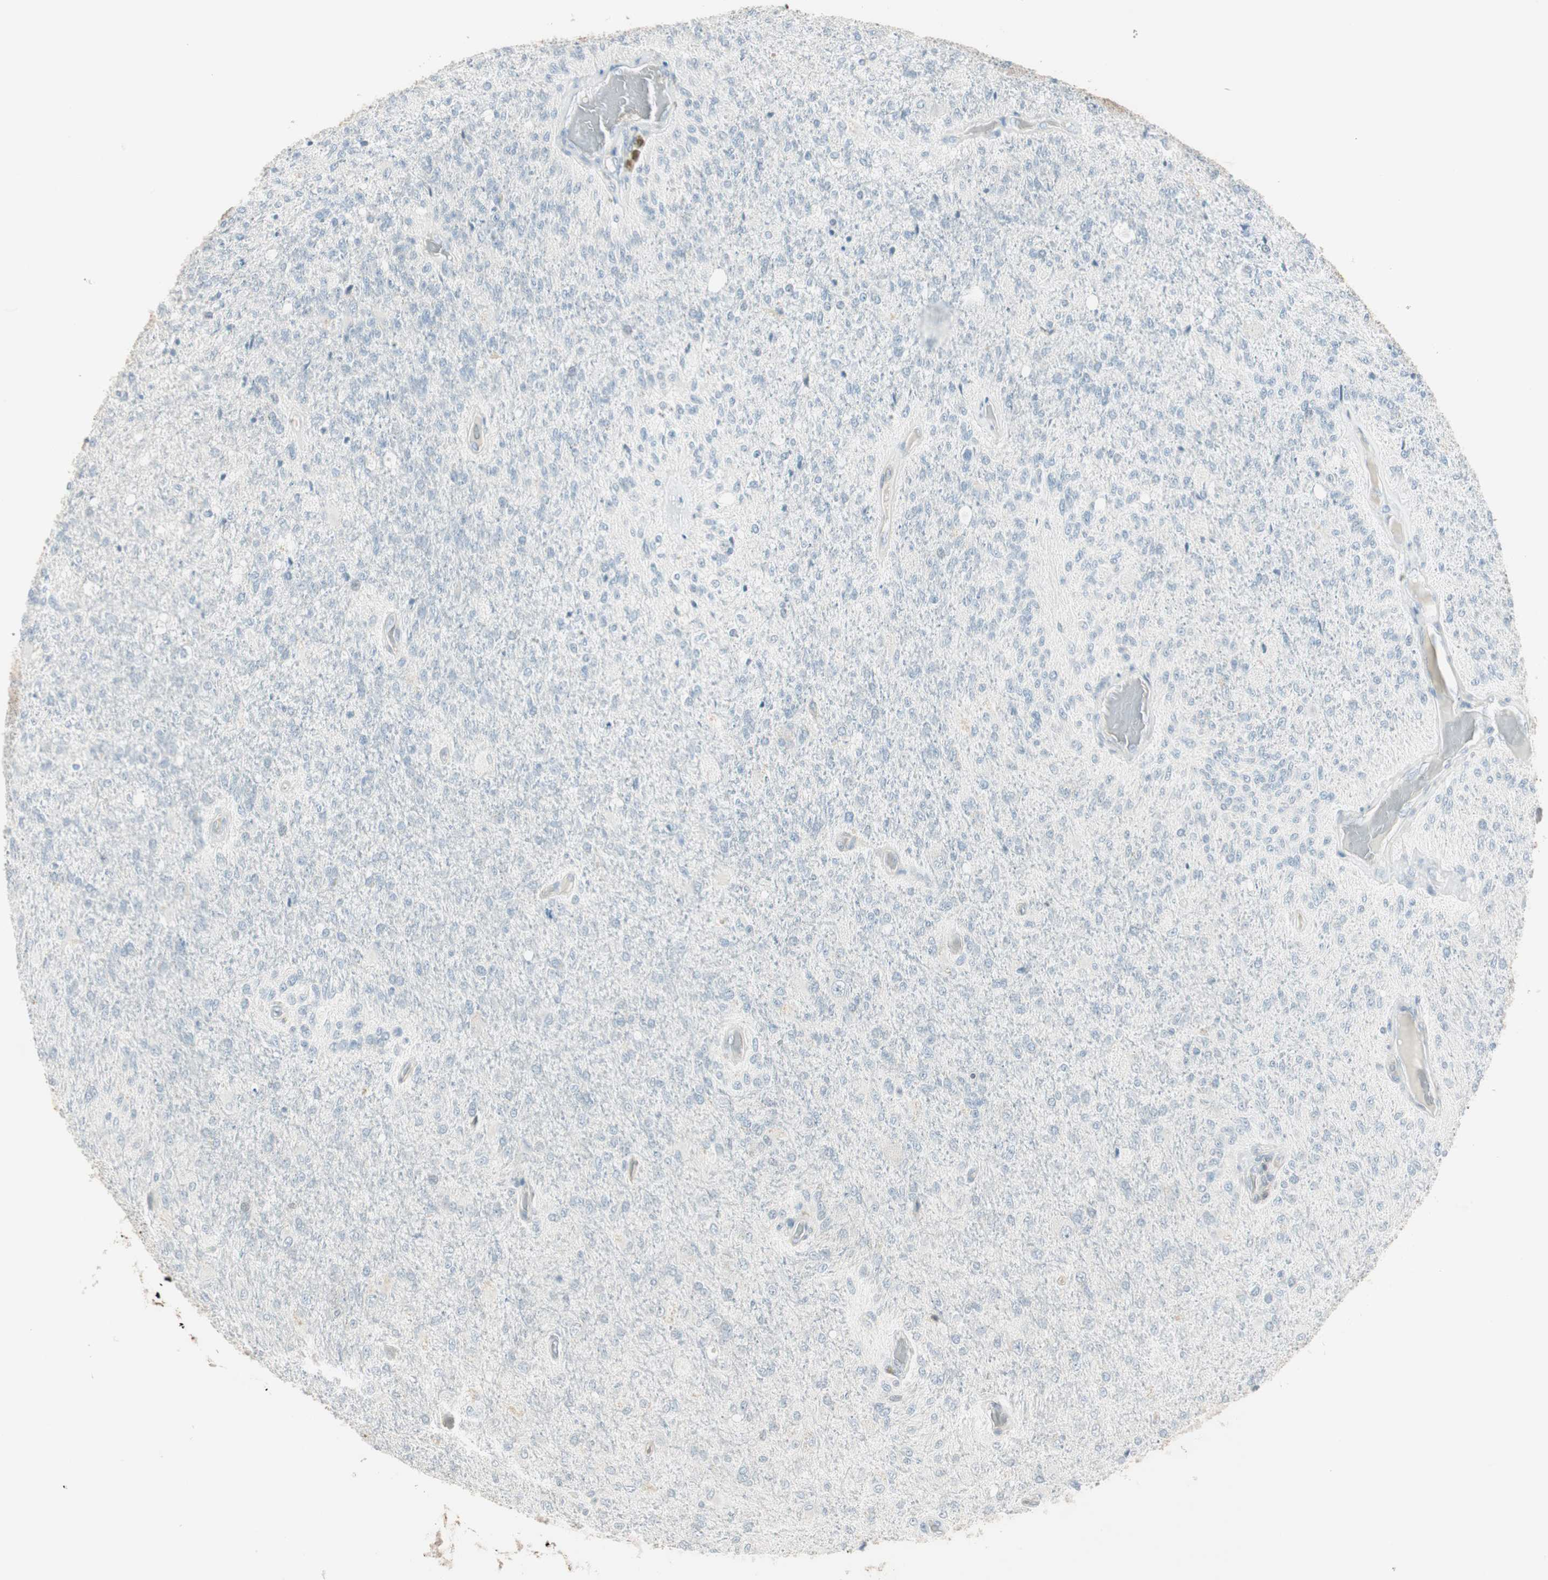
{"staining": {"intensity": "negative", "quantity": "none", "location": "none"}, "tissue": "glioma", "cell_type": "Tumor cells", "image_type": "cancer", "snomed": [{"axis": "morphology", "description": "Normal tissue, NOS"}, {"axis": "morphology", "description": "Glioma, malignant, High grade"}, {"axis": "topography", "description": "Cerebral cortex"}], "caption": "Immunohistochemistry micrograph of human glioma stained for a protein (brown), which exhibits no expression in tumor cells.", "gene": "MAP4K1", "patient": {"sex": "male", "age": 77}}